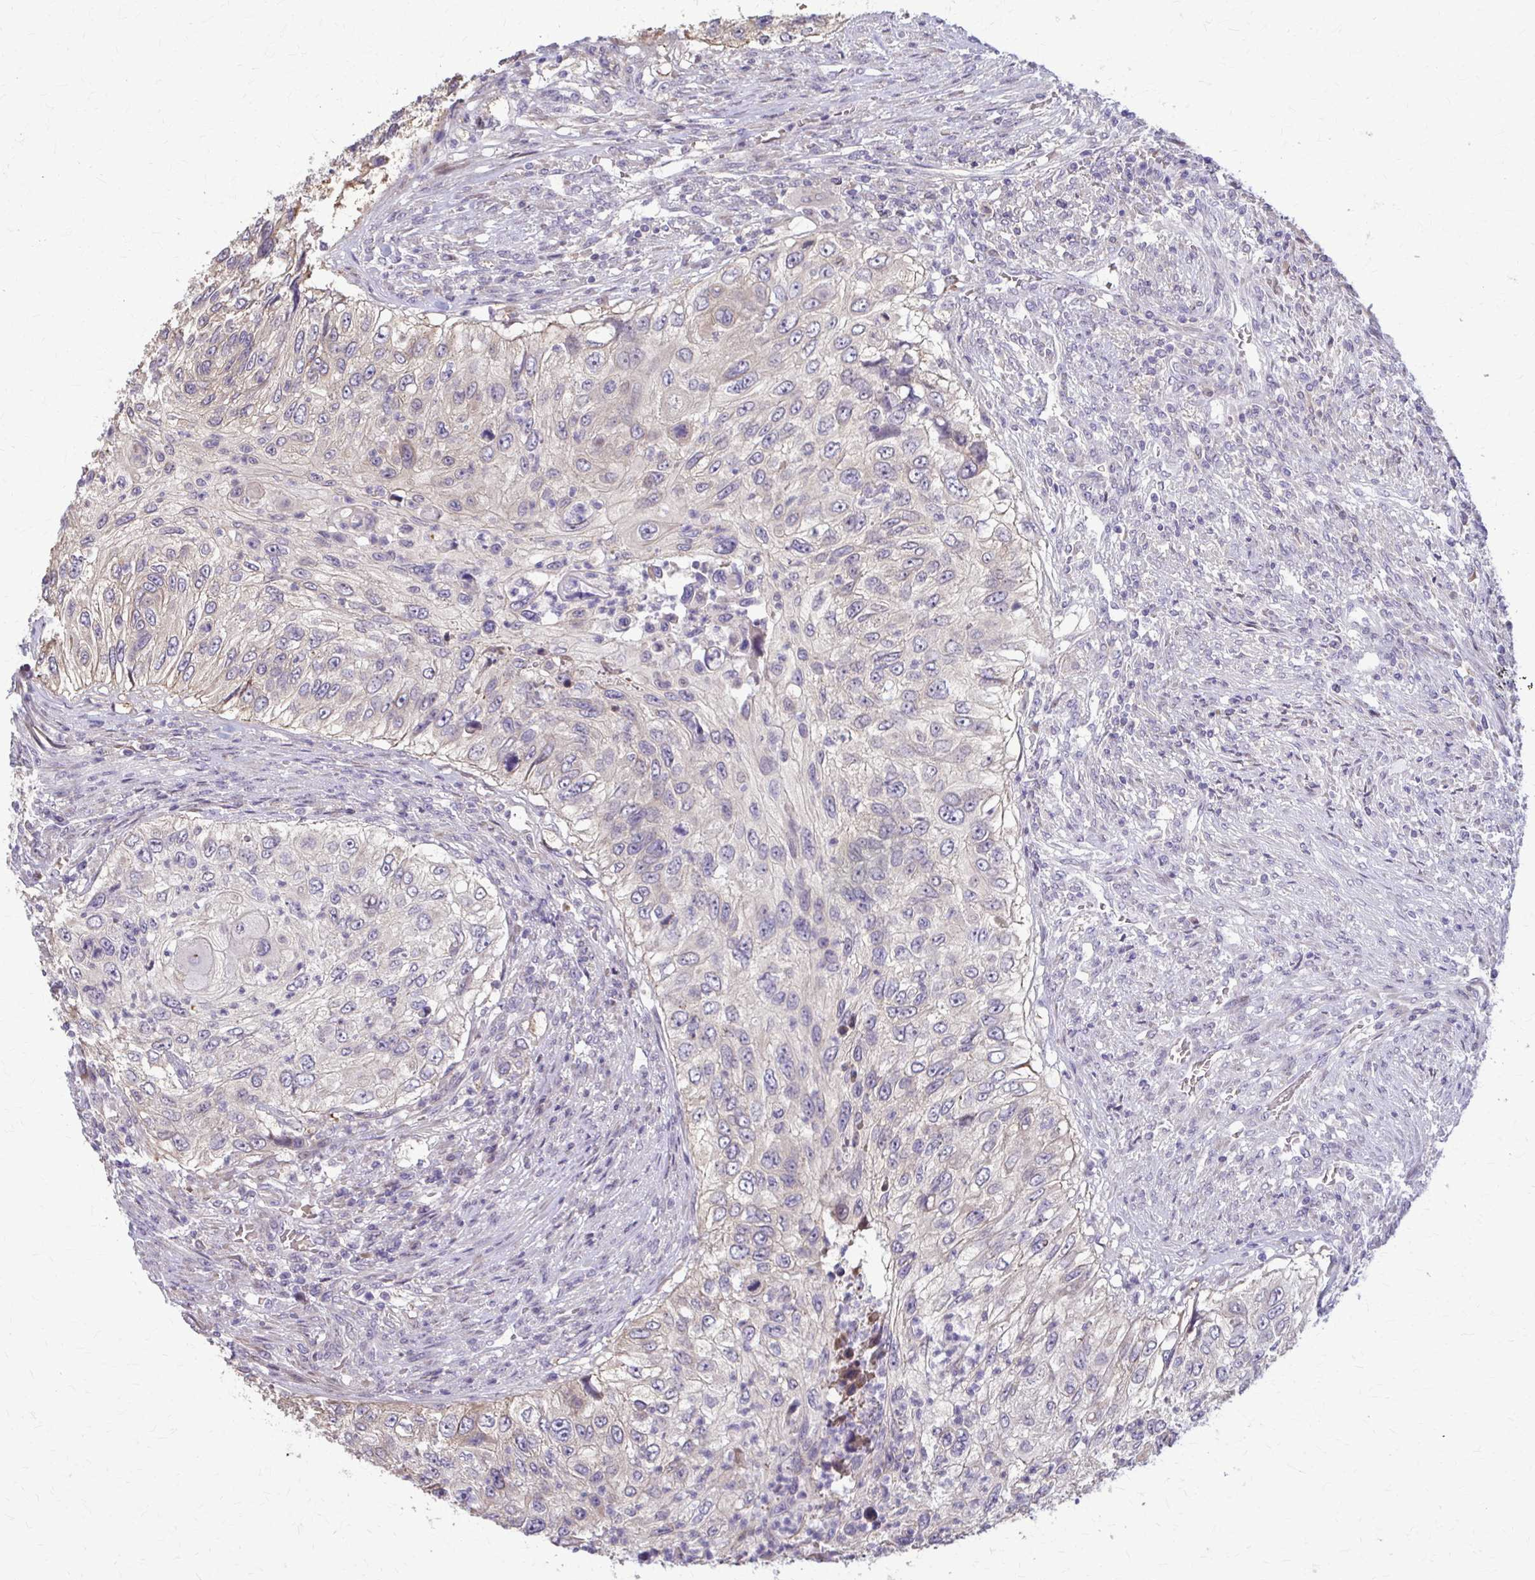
{"staining": {"intensity": "negative", "quantity": "none", "location": "none"}, "tissue": "urothelial cancer", "cell_type": "Tumor cells", "image_type": "cancer", "snomed": [{"axis": "morphology", "description": "Urothelial carcinoma, High grade"}, {"axis": "topography", "description": "Urinary bladder"}], "caption": "An image of human urothelial cancer is negative for staining in tumor cells.", "gene": "ZNF34", "patient": {"sex": "female", "age": 60}}